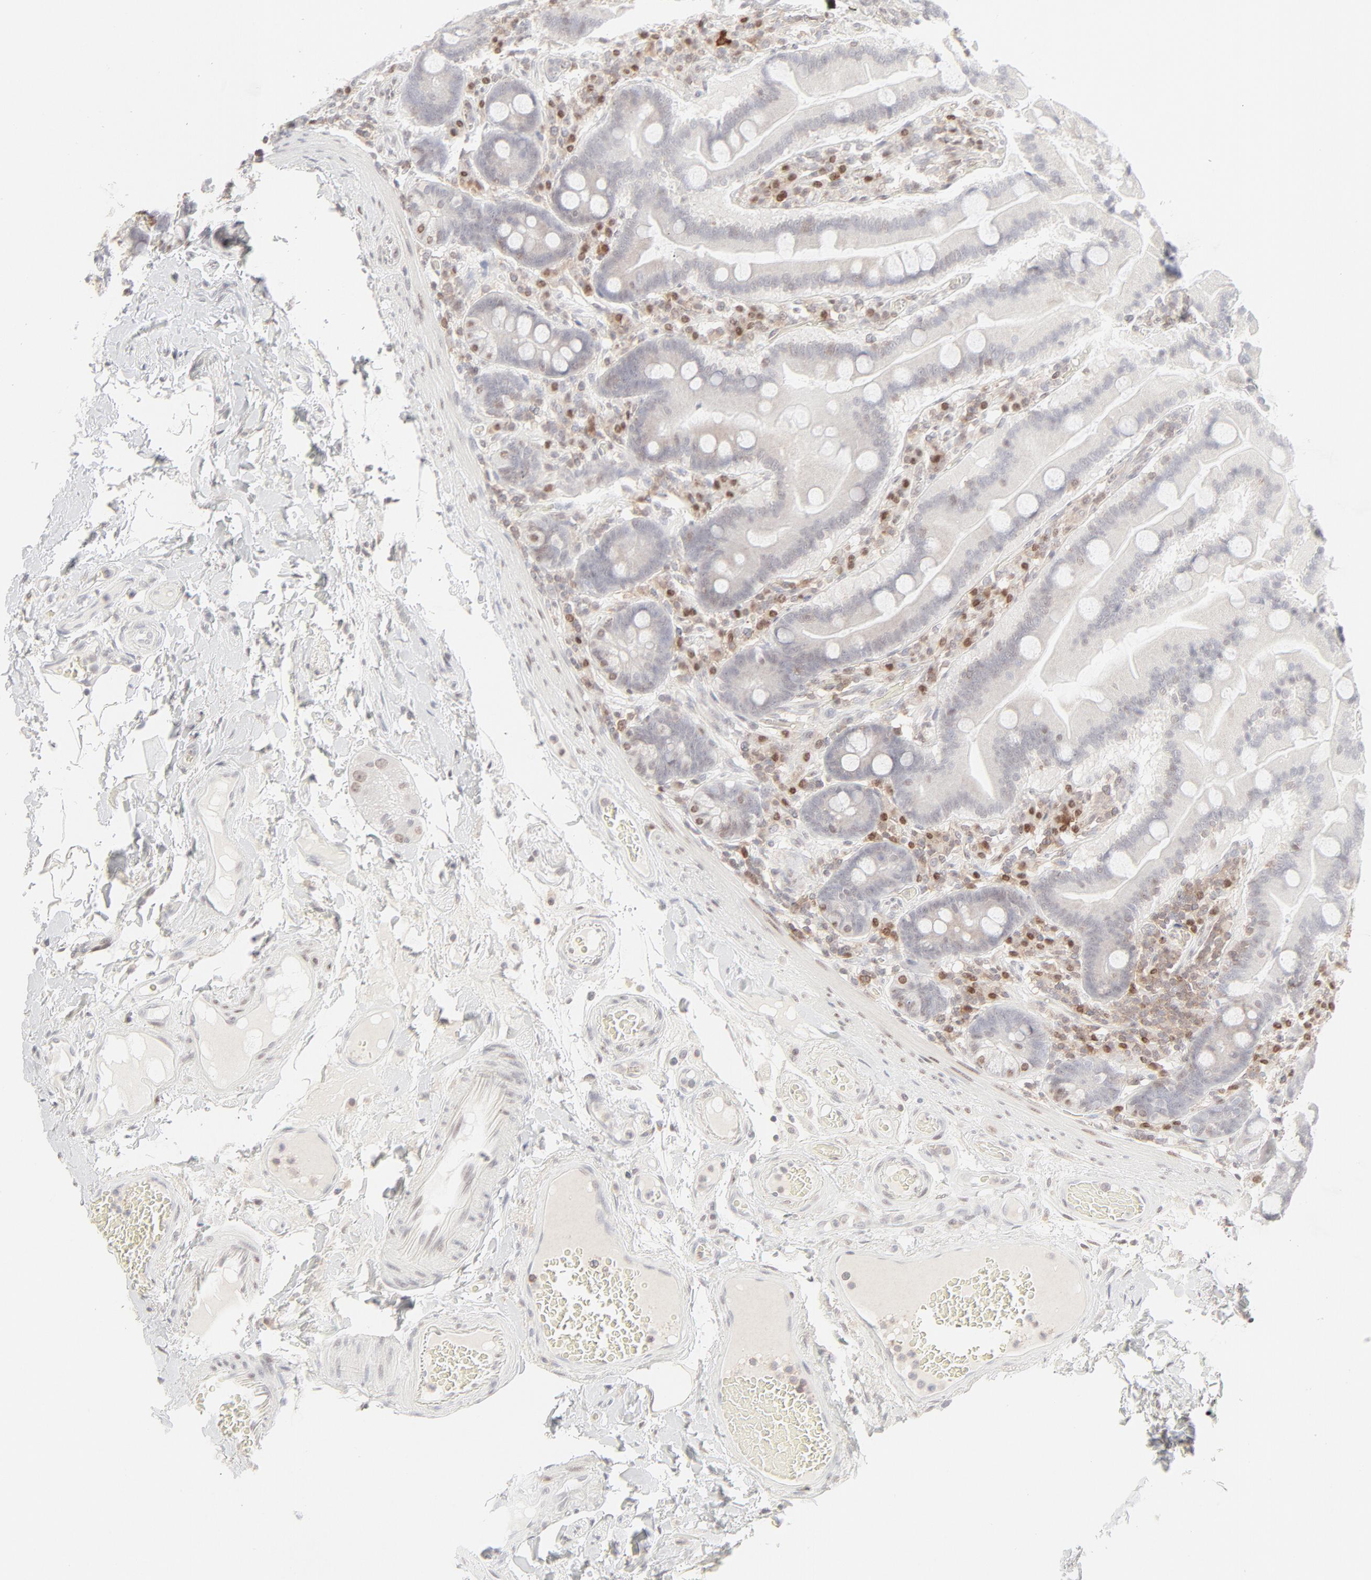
{"staining": {"intensity": "weak", "quantity": "<25%", "location": "nuclear"}, "tissue": "duodenum", "cell_type": "Glandular cells", "image_type": "normal", "snomed": [{"axis": "morphology", "description": "Normal tissue, NOS"}, {"axis": "topography", "description": "Duodenum"}], "caption": "Immunohistochemistry (IHC) of normal human duodenum demonstrates no expression in glandular cells. The staining is performed using DAB (3,3'-diaminobenzidine) brown chromogen with nuclei counter-stained in using hematoxylin.", "gene": "PRKCB", "patient": {"sex": "female", "age": 64}}